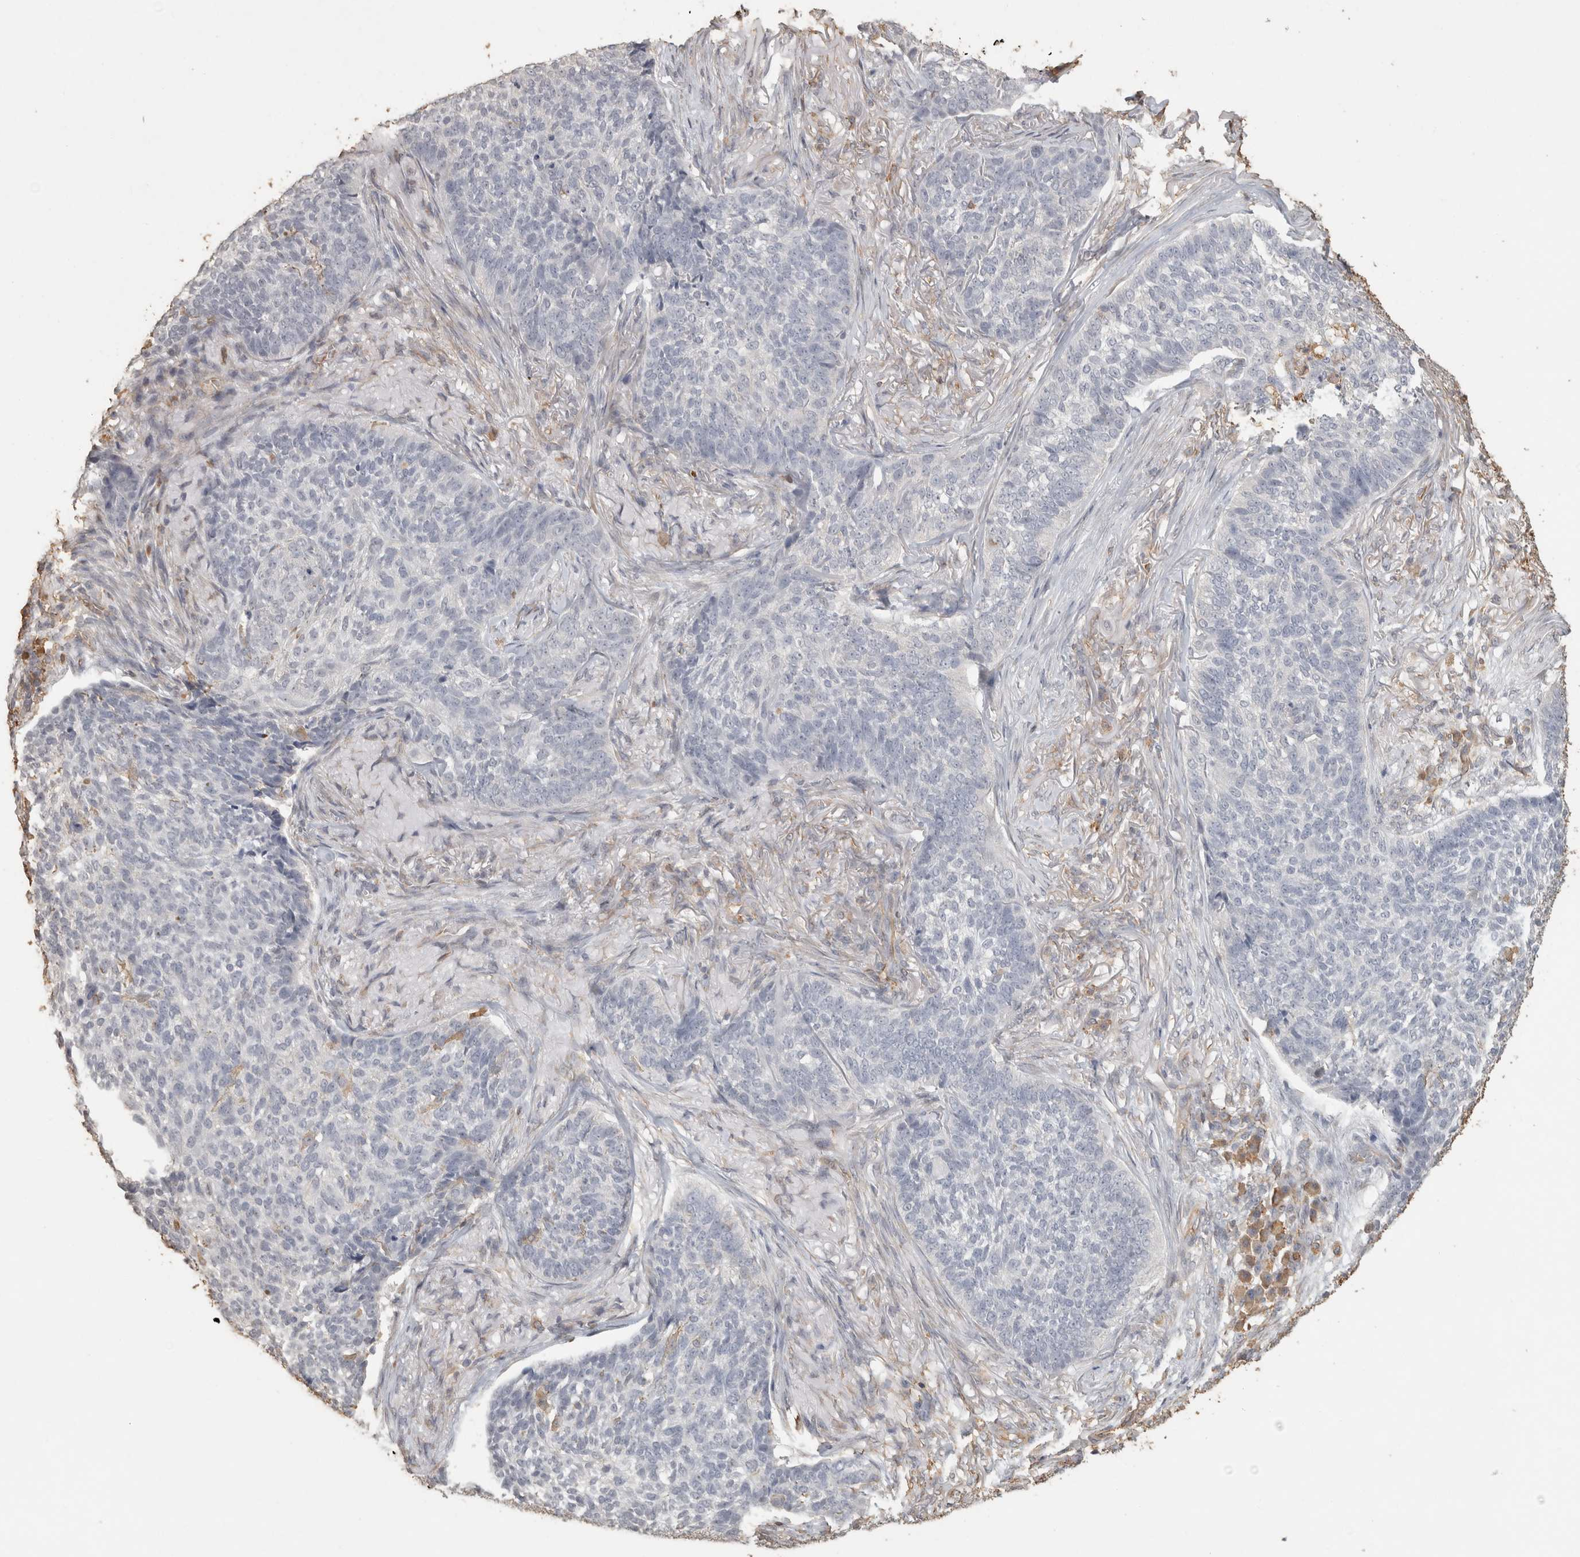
{"staining": {"intensity": "negative", "quantity": "none", "location": "none"}, "tissue": "skin cancer", "cell_type": "Tumor cells", "image_type": "cancer", "snomed": [{"axis": "morphology", "description": "Basal cell carcinoma"}, {"axis": "topography", "description": "Skin"}], "caption": "An IHC photomicrograph of skin cancer is shown. There is no staining in tumor cells of skin cancer.", "gene": "REPS2", "patient": {"sex": "male", "age": 85}}